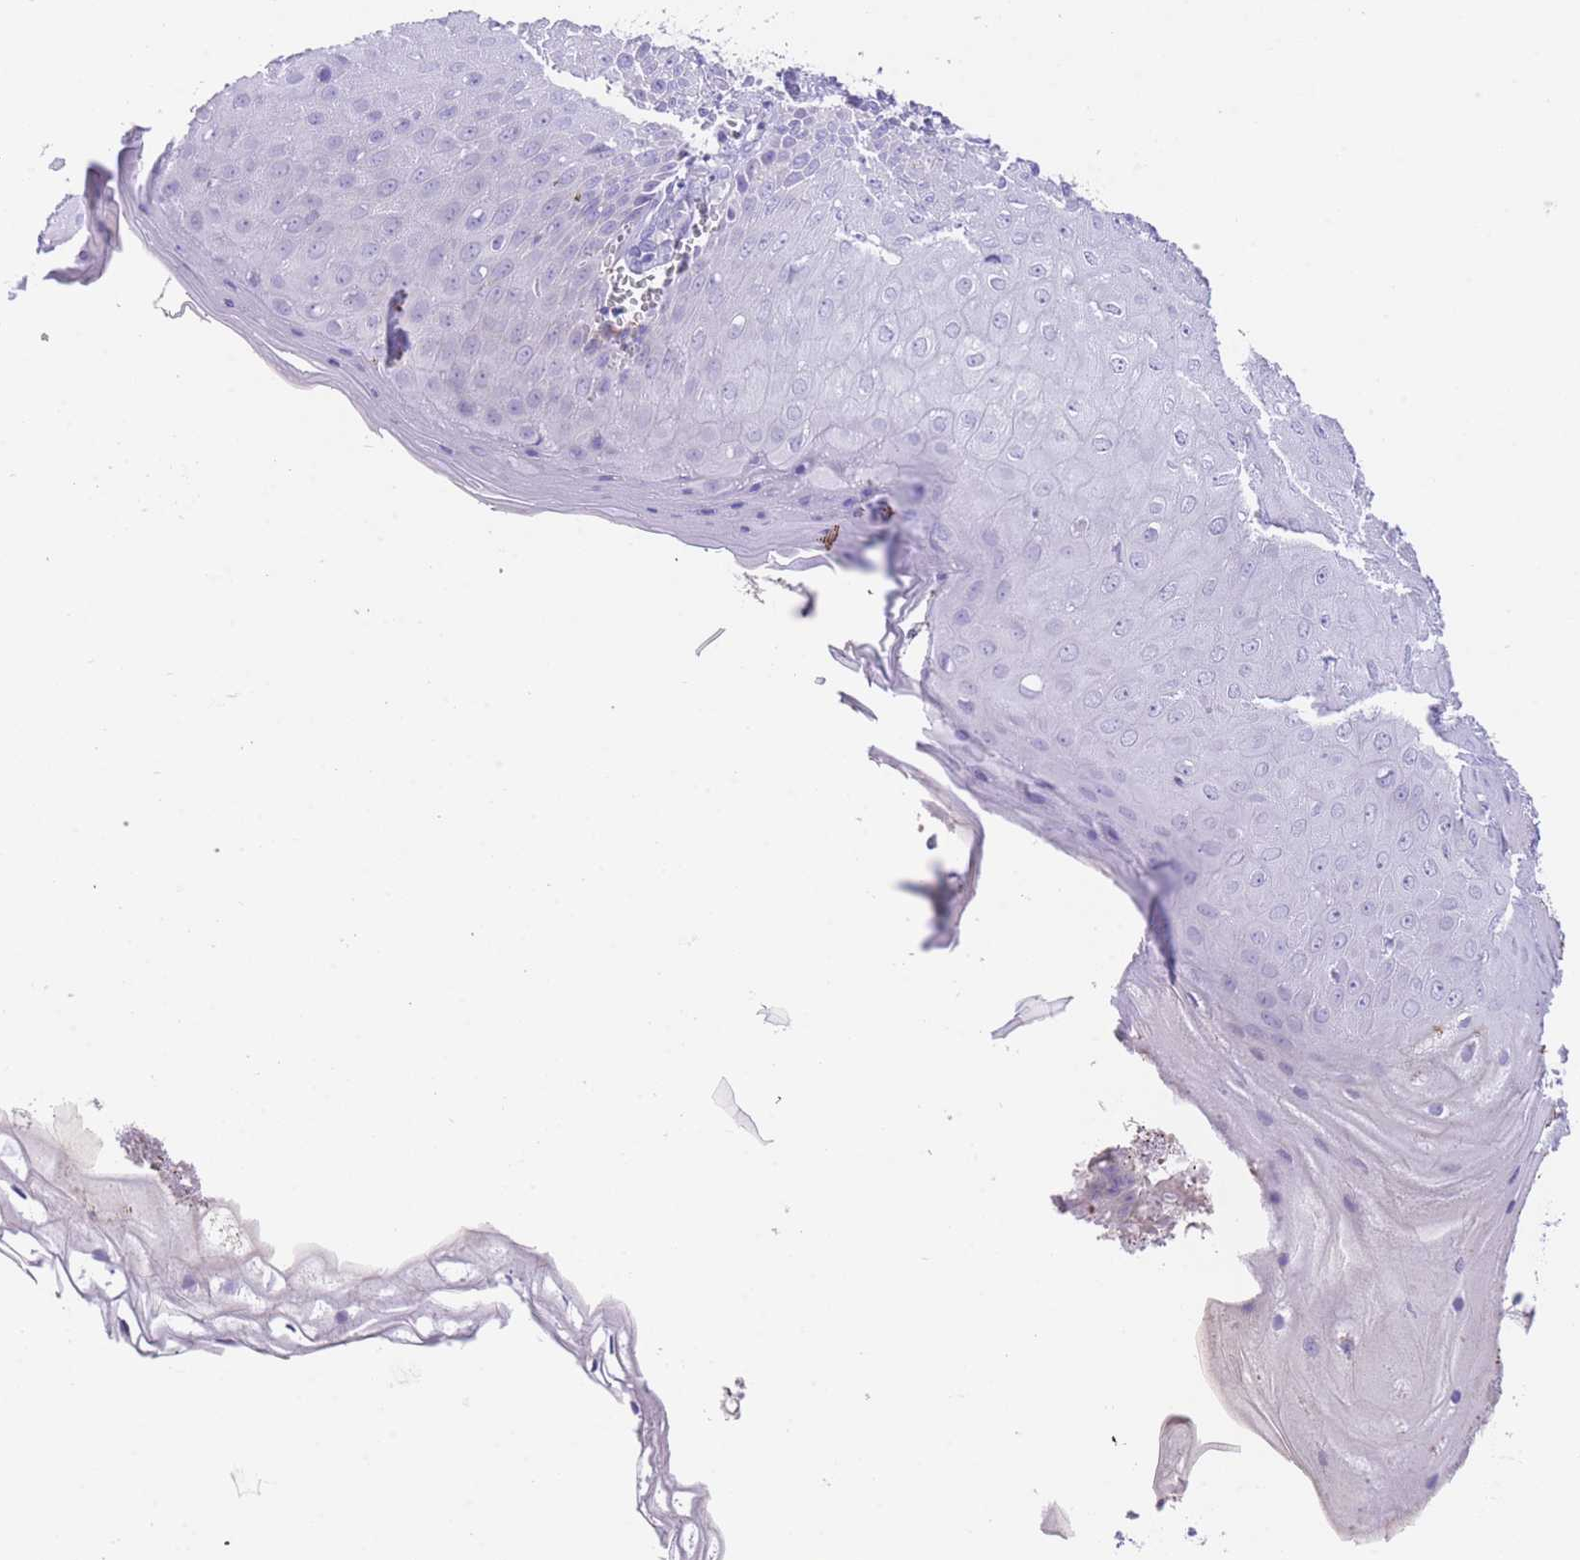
{"staining": {"intensity": "negative", "quantity": "none", "location": "none"}, "tissue": "skin", "cell_type": "Epidermal cells", "image_type": "normal", "snomed": [{"axis": "morphology", "description": "Normal tissue, NOS"}, {"axis": "topography", "description": "Anal"}], "caption": "Immunohistochemistry (IHC) image of unremarkable skin stained for a protein (brown), which shows no staining in epidermal cells. (DAB (3,3'-diaminobenzidine) IHC, high magnification).", "gene": "ENSG00000289258", "patient": {"sex": "male", "age": 80}}